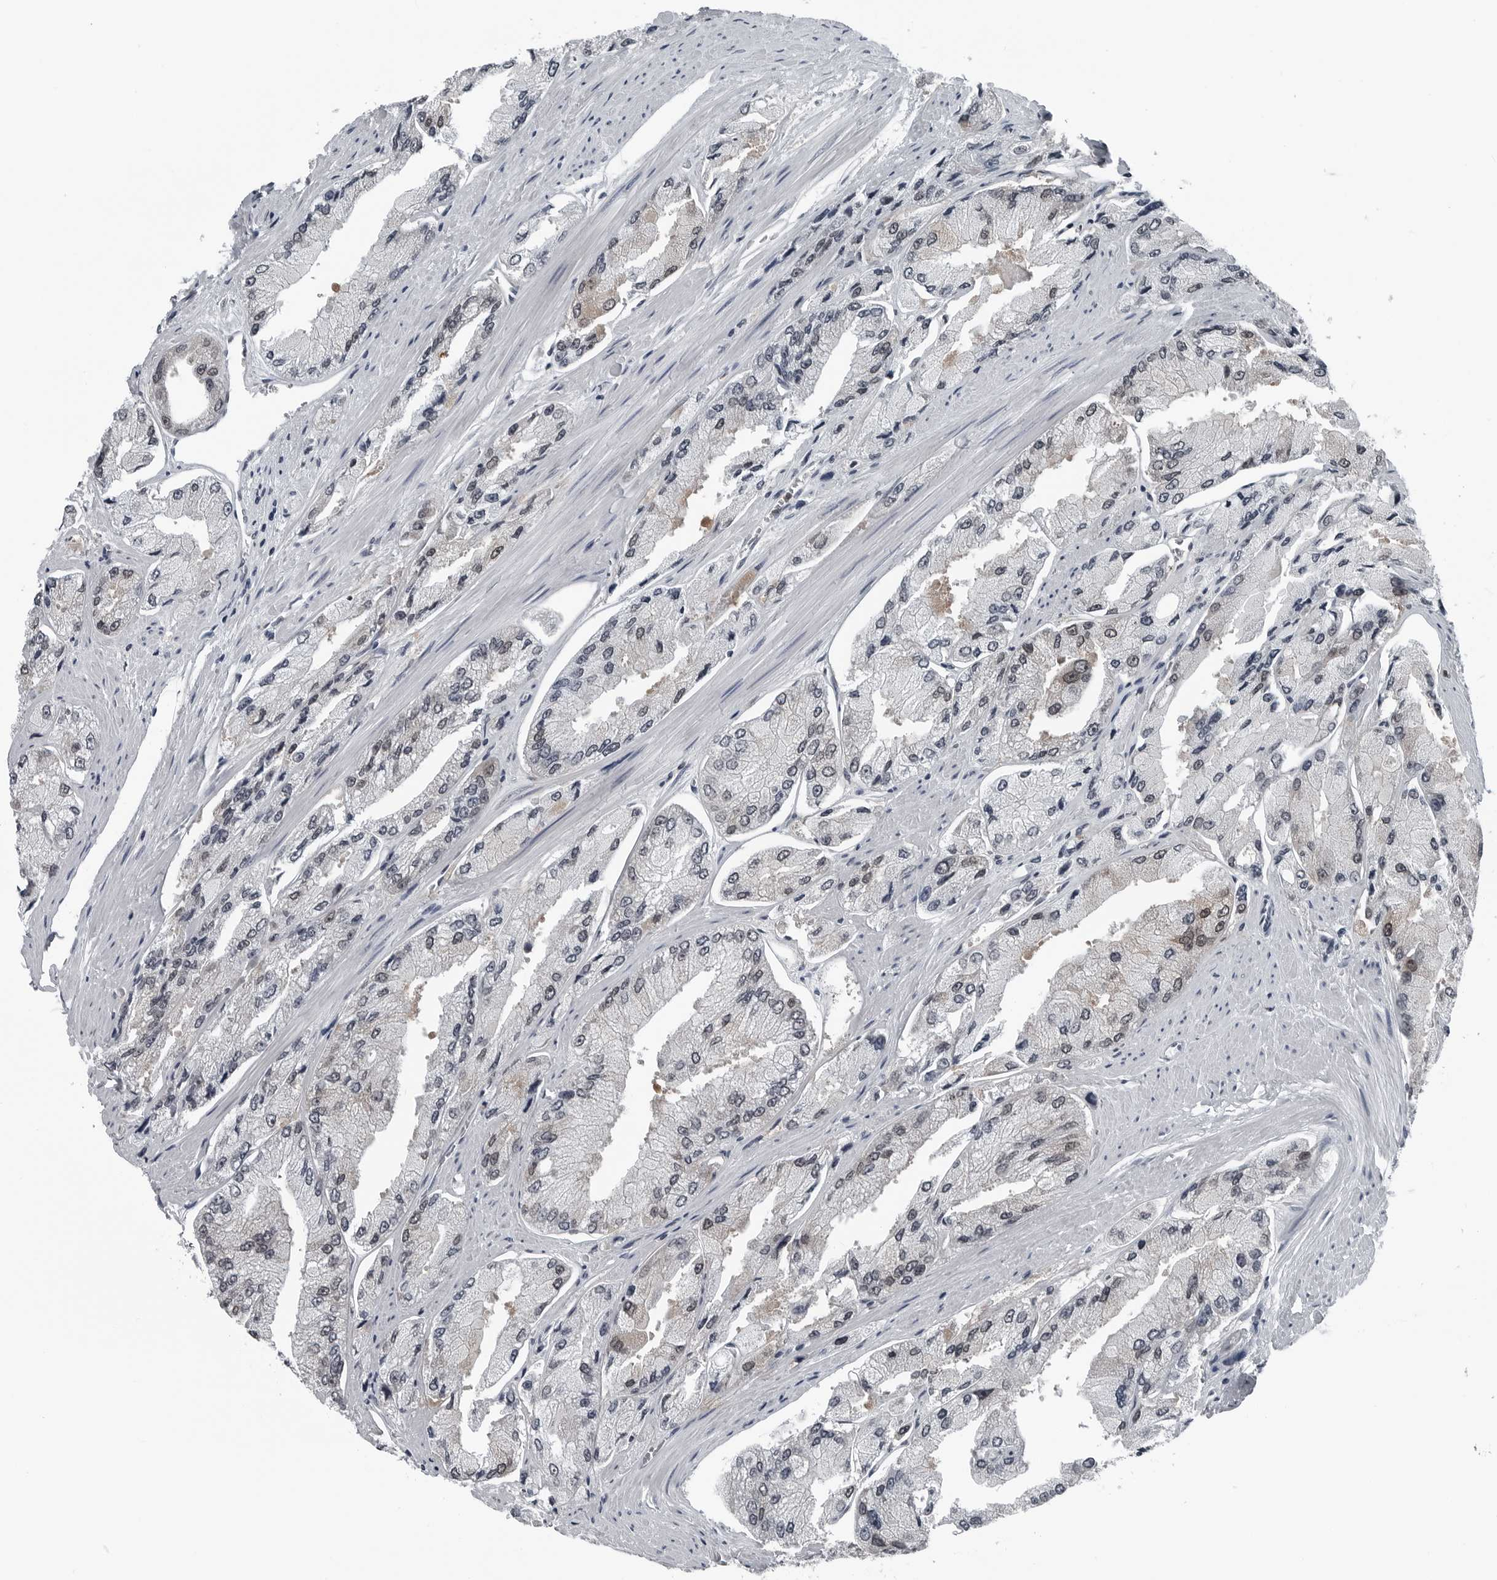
{"staining": {"intensity": "weak", "quantity": "<25%", "location": "nuclear"}, "tissue": "prostate cancer", "cell_type": "Tumor cells", "image_type": "cancer", "snomed": [{"axis": "morphology", "description": "Adenocarcinoma, High grade"}, {"axis": "topography", "description": "Prostate"}], "caption": "IHC of human prostate high-grade adenocarcinoma reveals no staining in tumor cells.", "gene": "AKR1A1", "patient": {"sex": "male", "age": 58}}